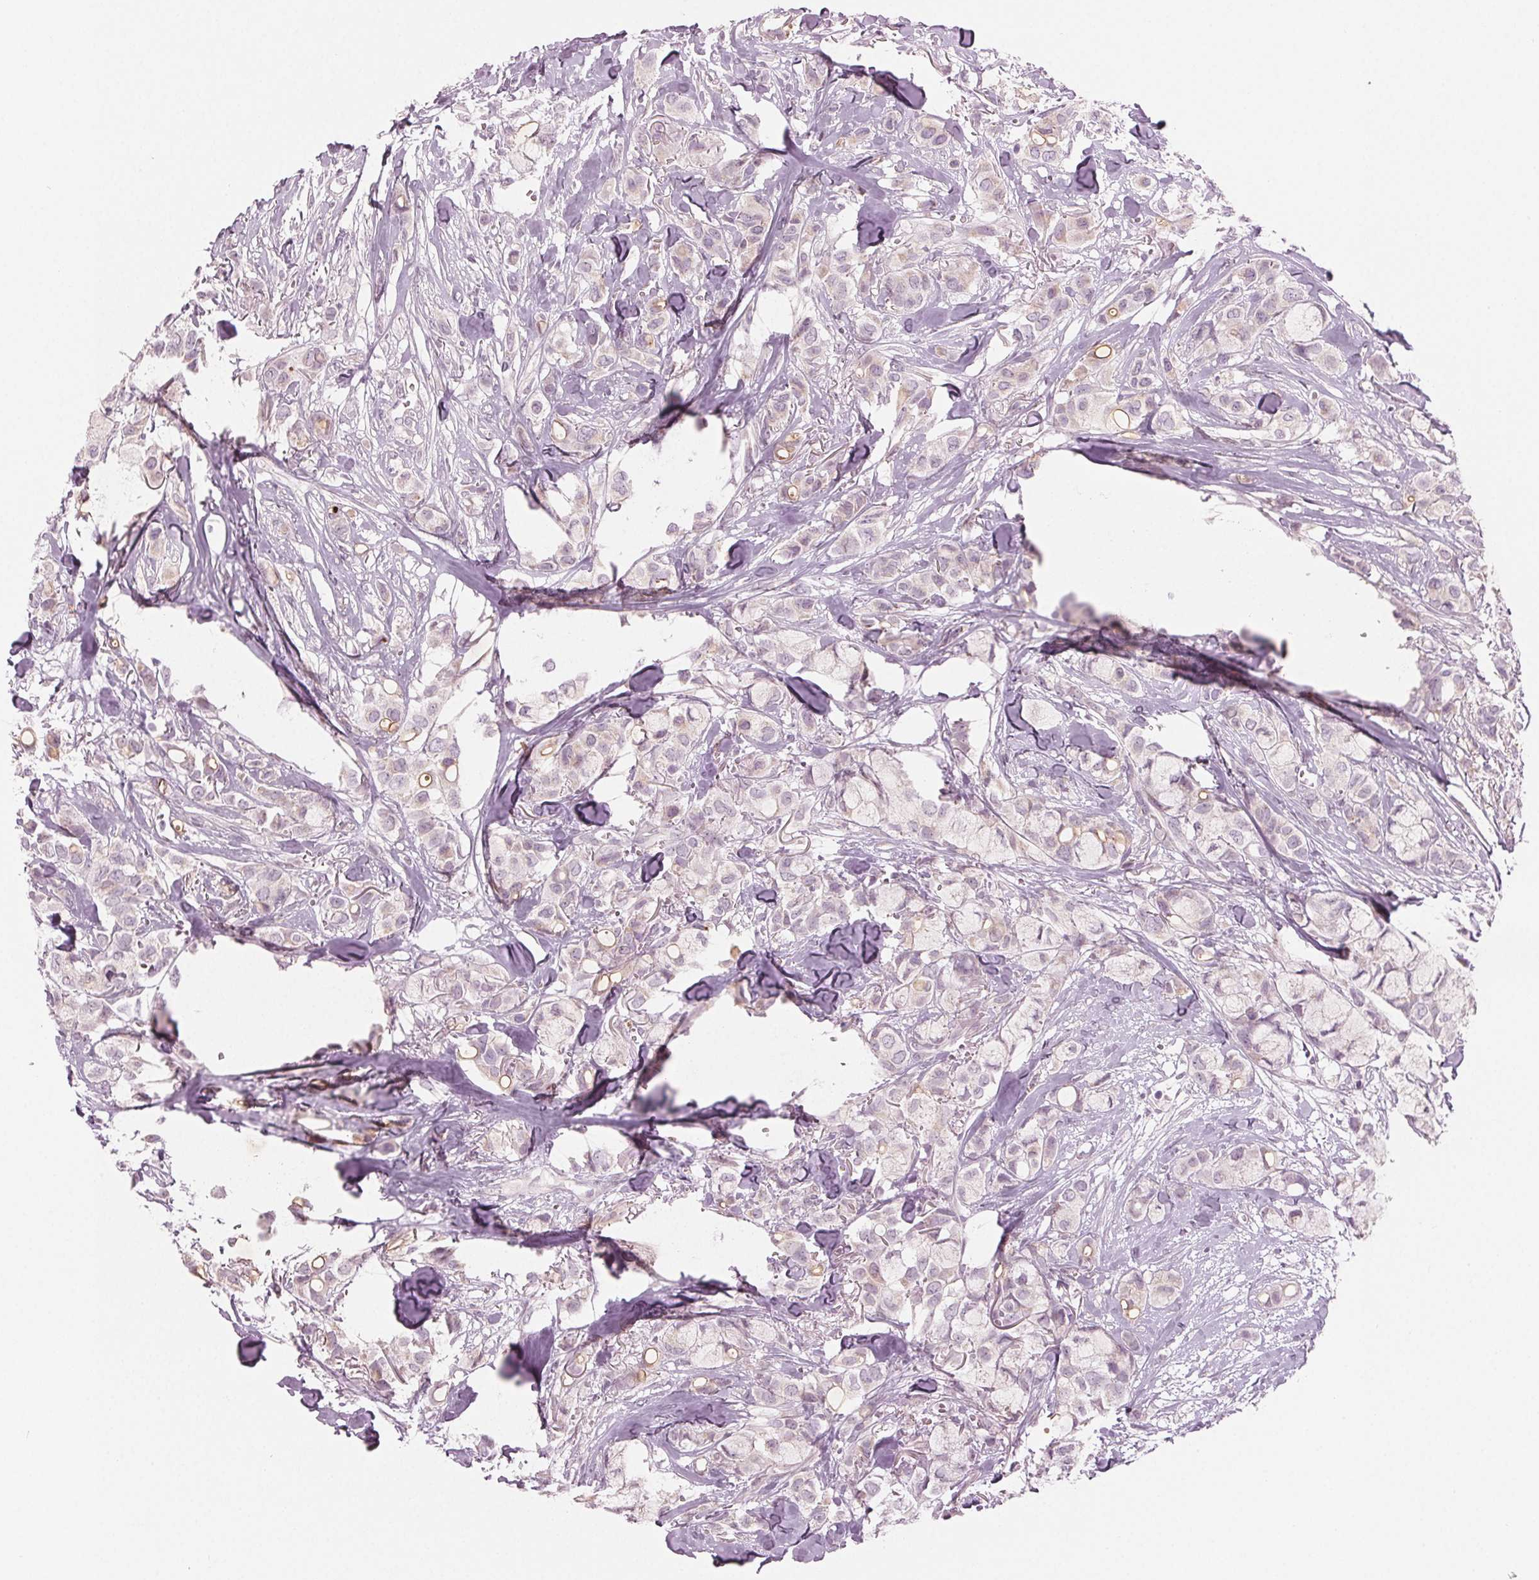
{"staining": {"intensity": "negative", "quantity": "none", "location": "none"}, "tissue": "breast cancer", "cell_type": "Tumor cells", "image_type": "cancer", "snomed": [{"axis": "morphology", "description": "Duct carcinoma"}, {"axis": "topography", "description": "Breast"}], "caption": "An IHC micrograph of breast intraductal carcinoma is shown. There is no staining in tumor cells of breast intraductal carcinoma.", "gene": "PRAP1", "patient": {"sex": "female", "age": 85}}